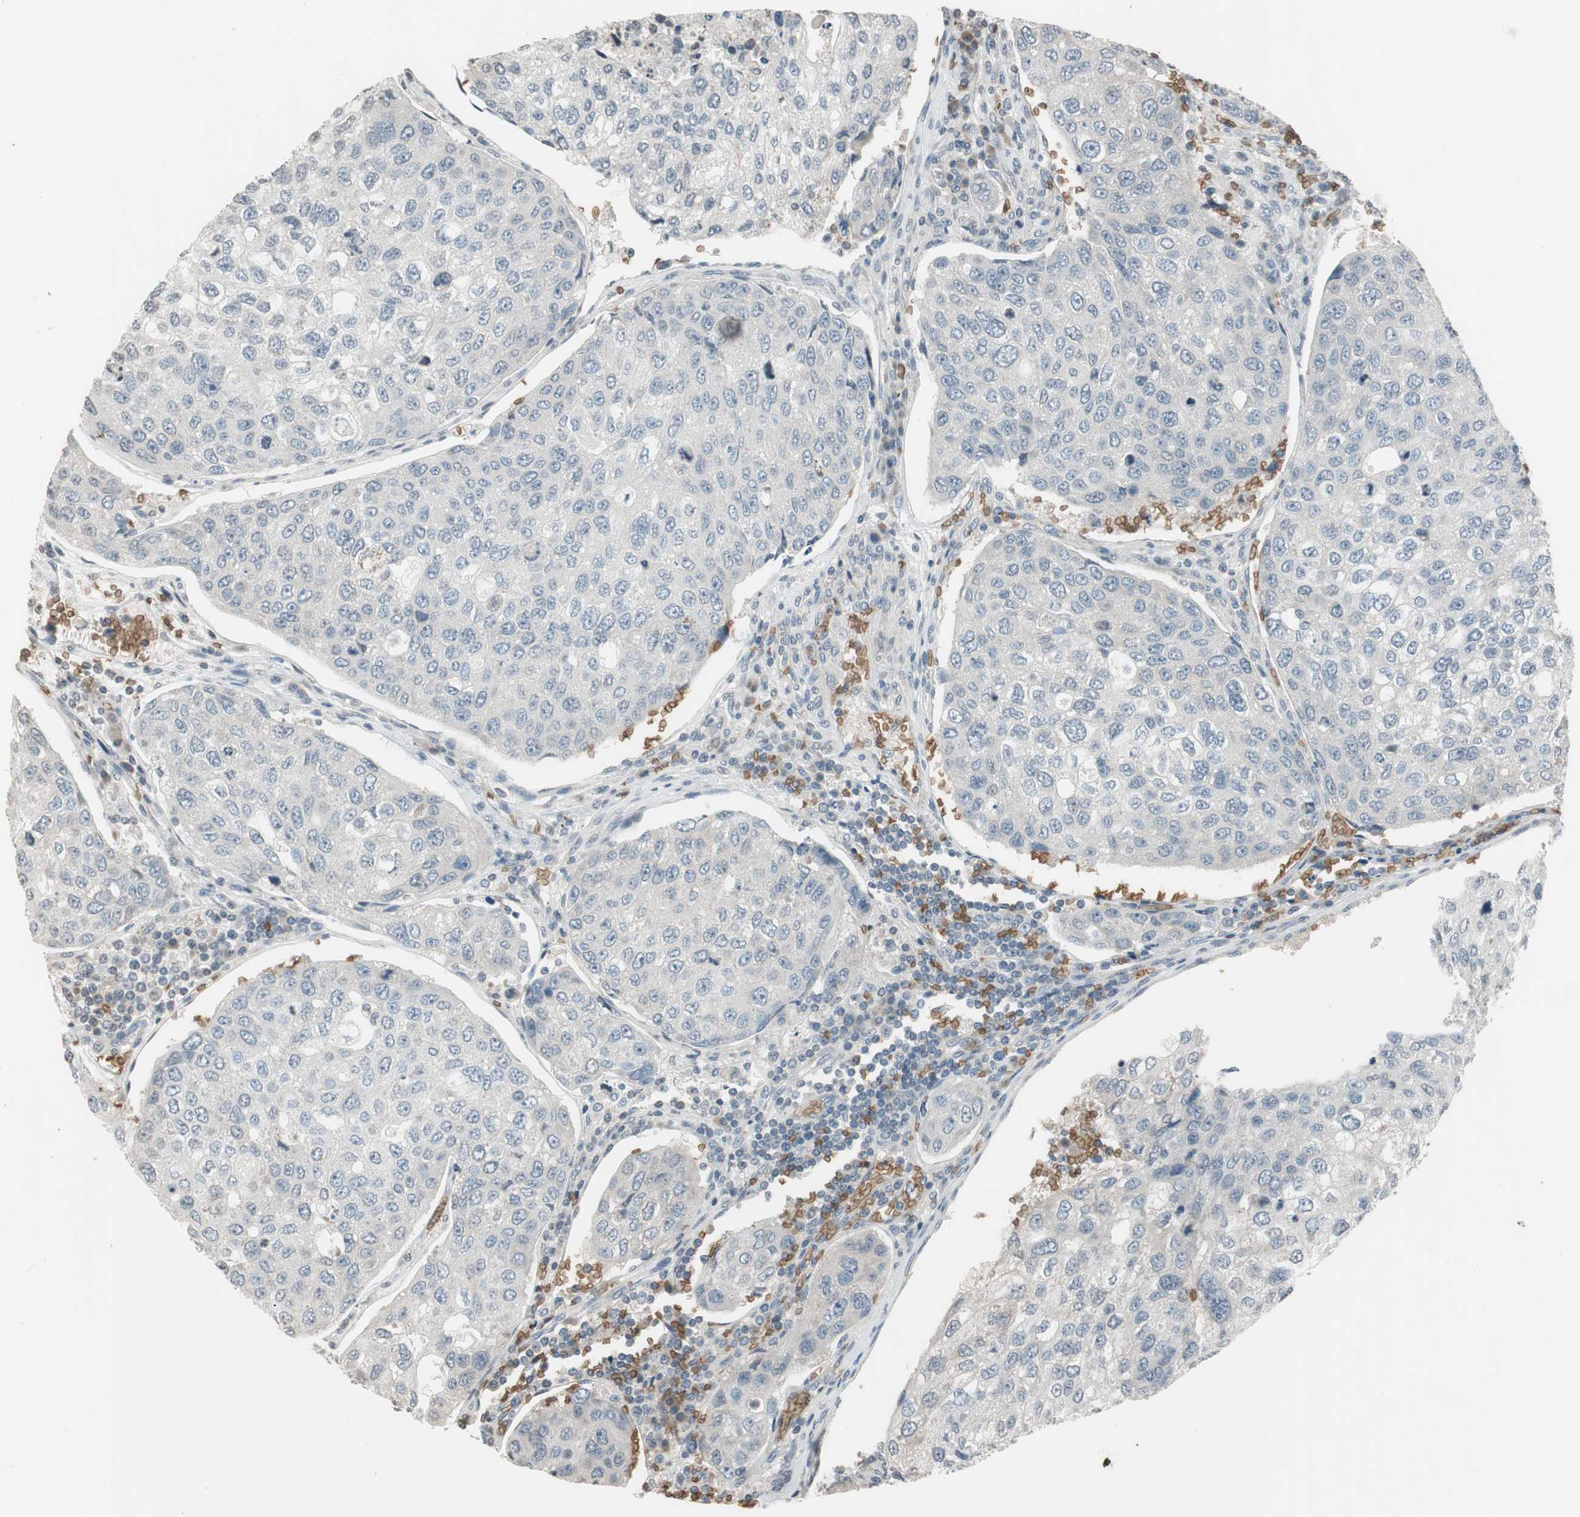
{"staining": {"intensity": "negative", "quantity": "none", "location": "none"}, "tissue": "urothelial cancer", "cell_type": "Tumor cells", "image_type": "cancer", "snomed": [{"axis": "morphology", "description": "Urothelial carcinoma, High grade"}, {"axis": "topography", "description": "Lymph node"}, {"axis": "topography", "description": "Urinary bladder"}], "caption": "The photomicrograph exhibits no staining of tumor cells in urothelial cancer.", "gene": "GYPC", "patient": {"sex": "male", "age": 51}}